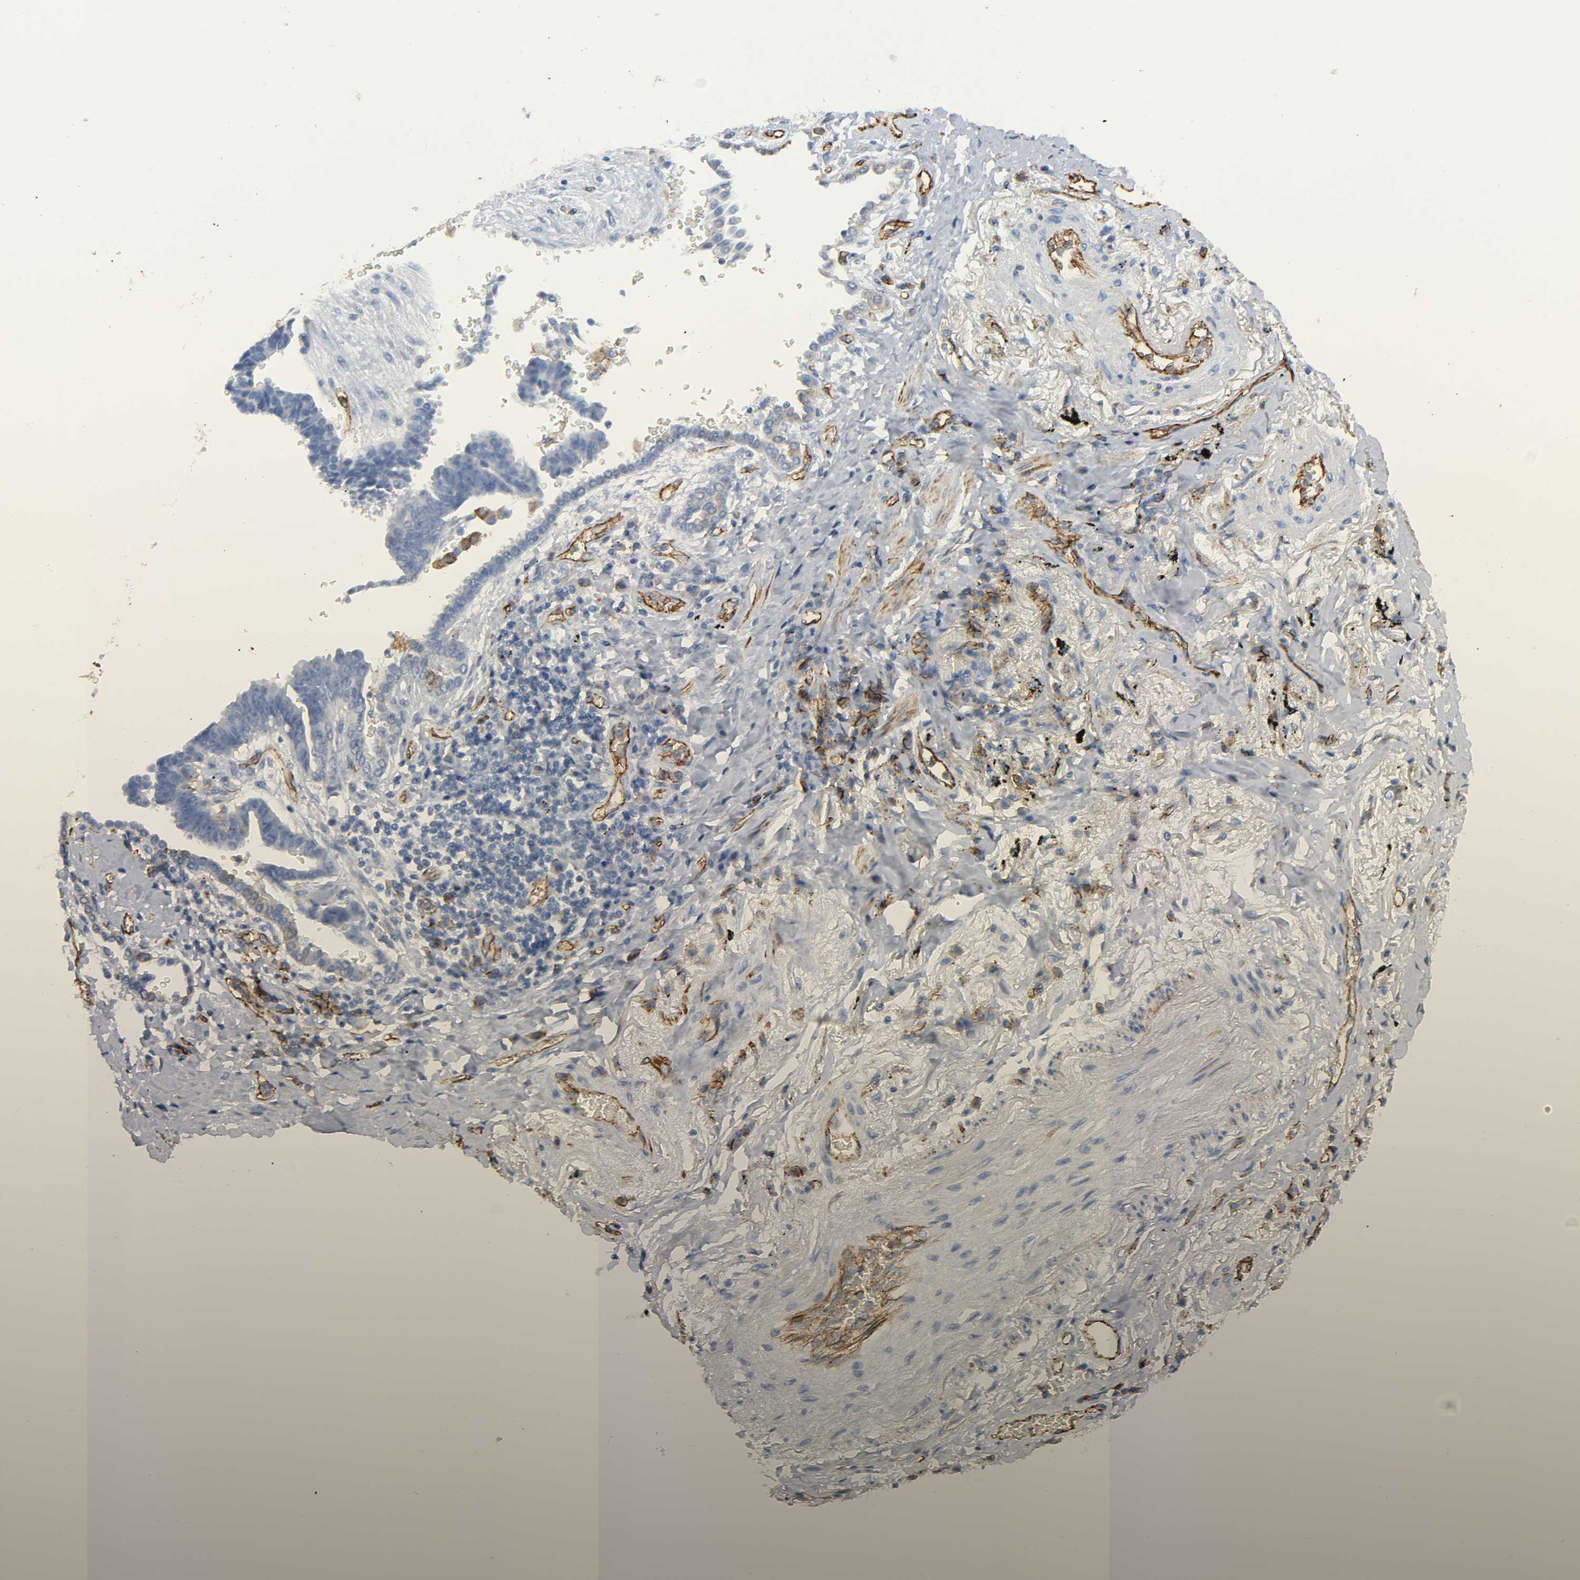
{"staining": {"intensity": "weak", "quantity": "<25%", "location": "cytoplasmic/membranous"}, "tissue": "lung cancer", "cell_type": "Tumor cells", "image_type": "cancer", "snomed": [{"axis": "morphology", "description": "Adenocarcinoma, NOS"}, {"axis": "topography", "description": "Lung"}], "caption": "Tumor cells show no significant protein staining in lung adenocarcinoma.", "gene": "PECAM1", "patient": {"sex": "female", "age": 64}}